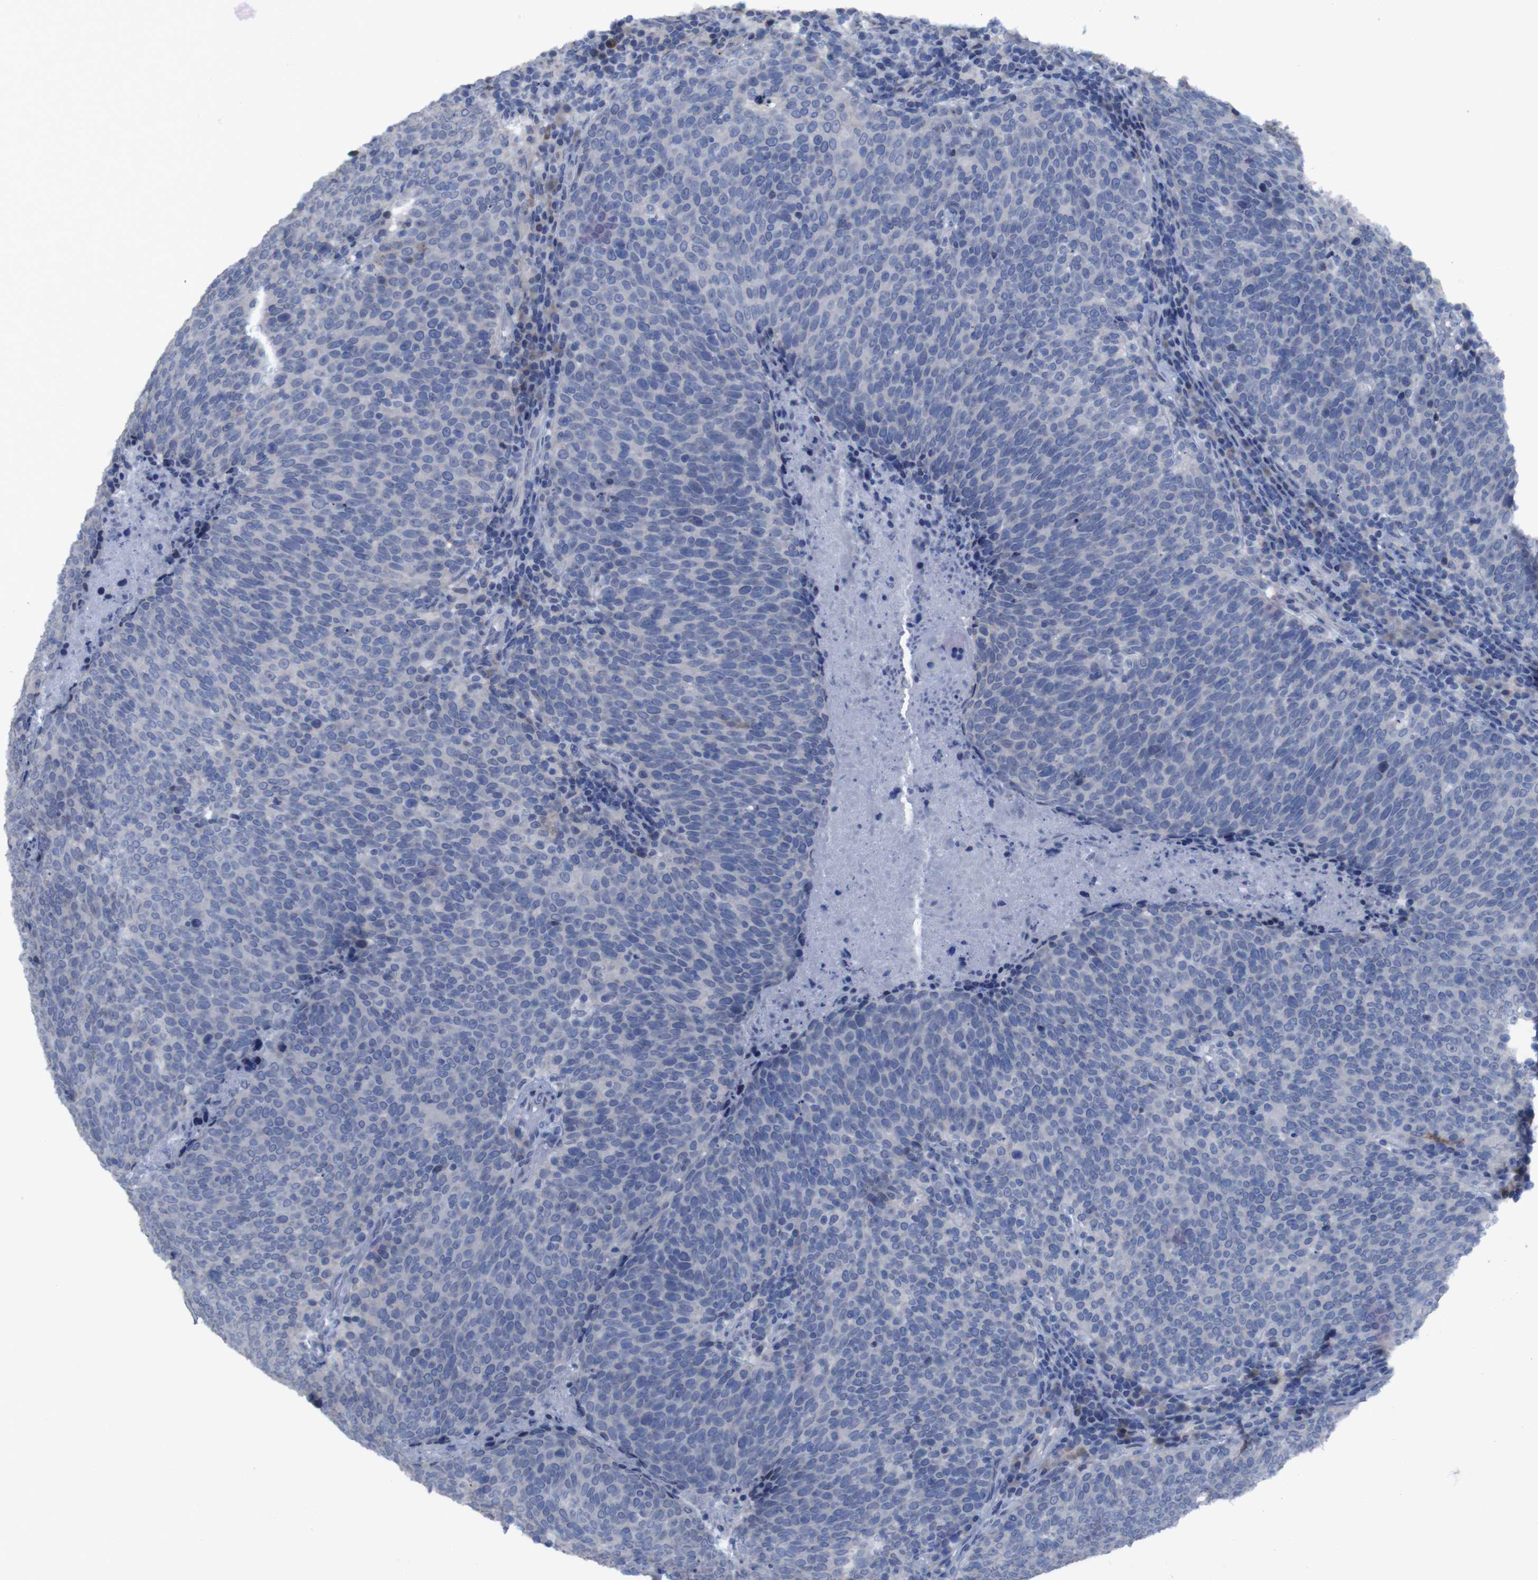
{"staining": {"intensity": "negative", "quantity": "none", "location": "none"}, "tissue": "head and neck cancer", "cell_type": "Tumor cells", "image_type": "cancer", "snomed": [{"axis": "morphology", "description": "Squamous cell carcinoma, NOS"}, {"axis": "morphology", "description": "Squamous cell carcinoma, metastatic, NOS"}, {"axis": "topography", "description": "Lymph node"}, {"axis": "topography", "description": "Head-Neck"}], "caption": "Protein analysis of head and neck squamous cell carcinoma demonstrates no significant positivity in tumor cells. (DAB immunohistochemistry, high magnification).", "gene": "CLDN18", "patient": {"sex": "male", "age": 62}}